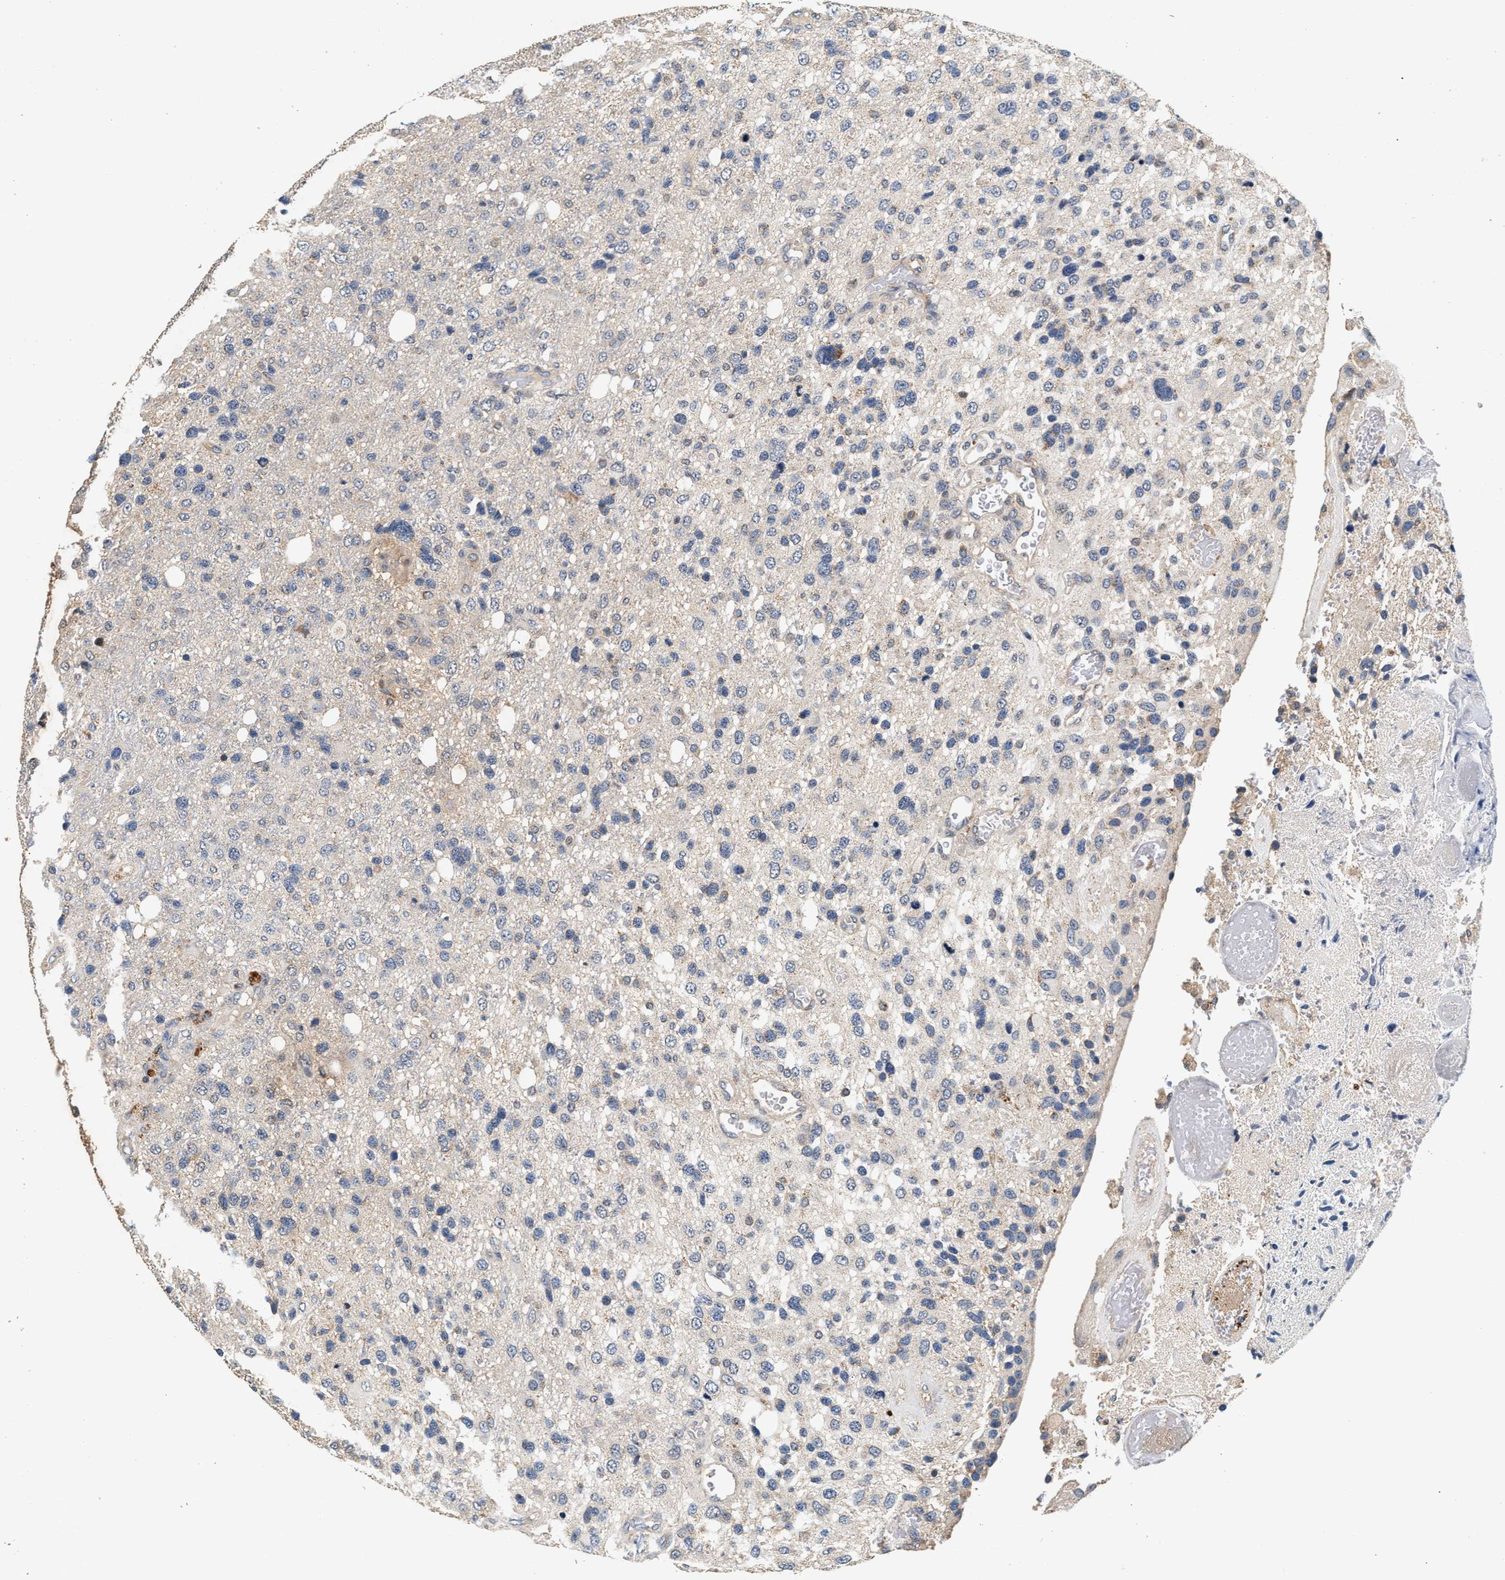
{"staining": {"intensity": "negative", "quantity": "none", "location": "none"}, "tissue": "glioma", "cell_type": "Tumor cells", "image_type": "cancer", "snomed": [{"axis": "morphology", "description": "Glioma, malignant, High grade"}, {"axis": "topography", "description": "Brain"}], "caption": "DAB immunohistochemical staining of human glioma exhibits no significant positivity in tumor cells.", "gene": "PTGR3", "patient": {"sex": "female", "age": 58}}